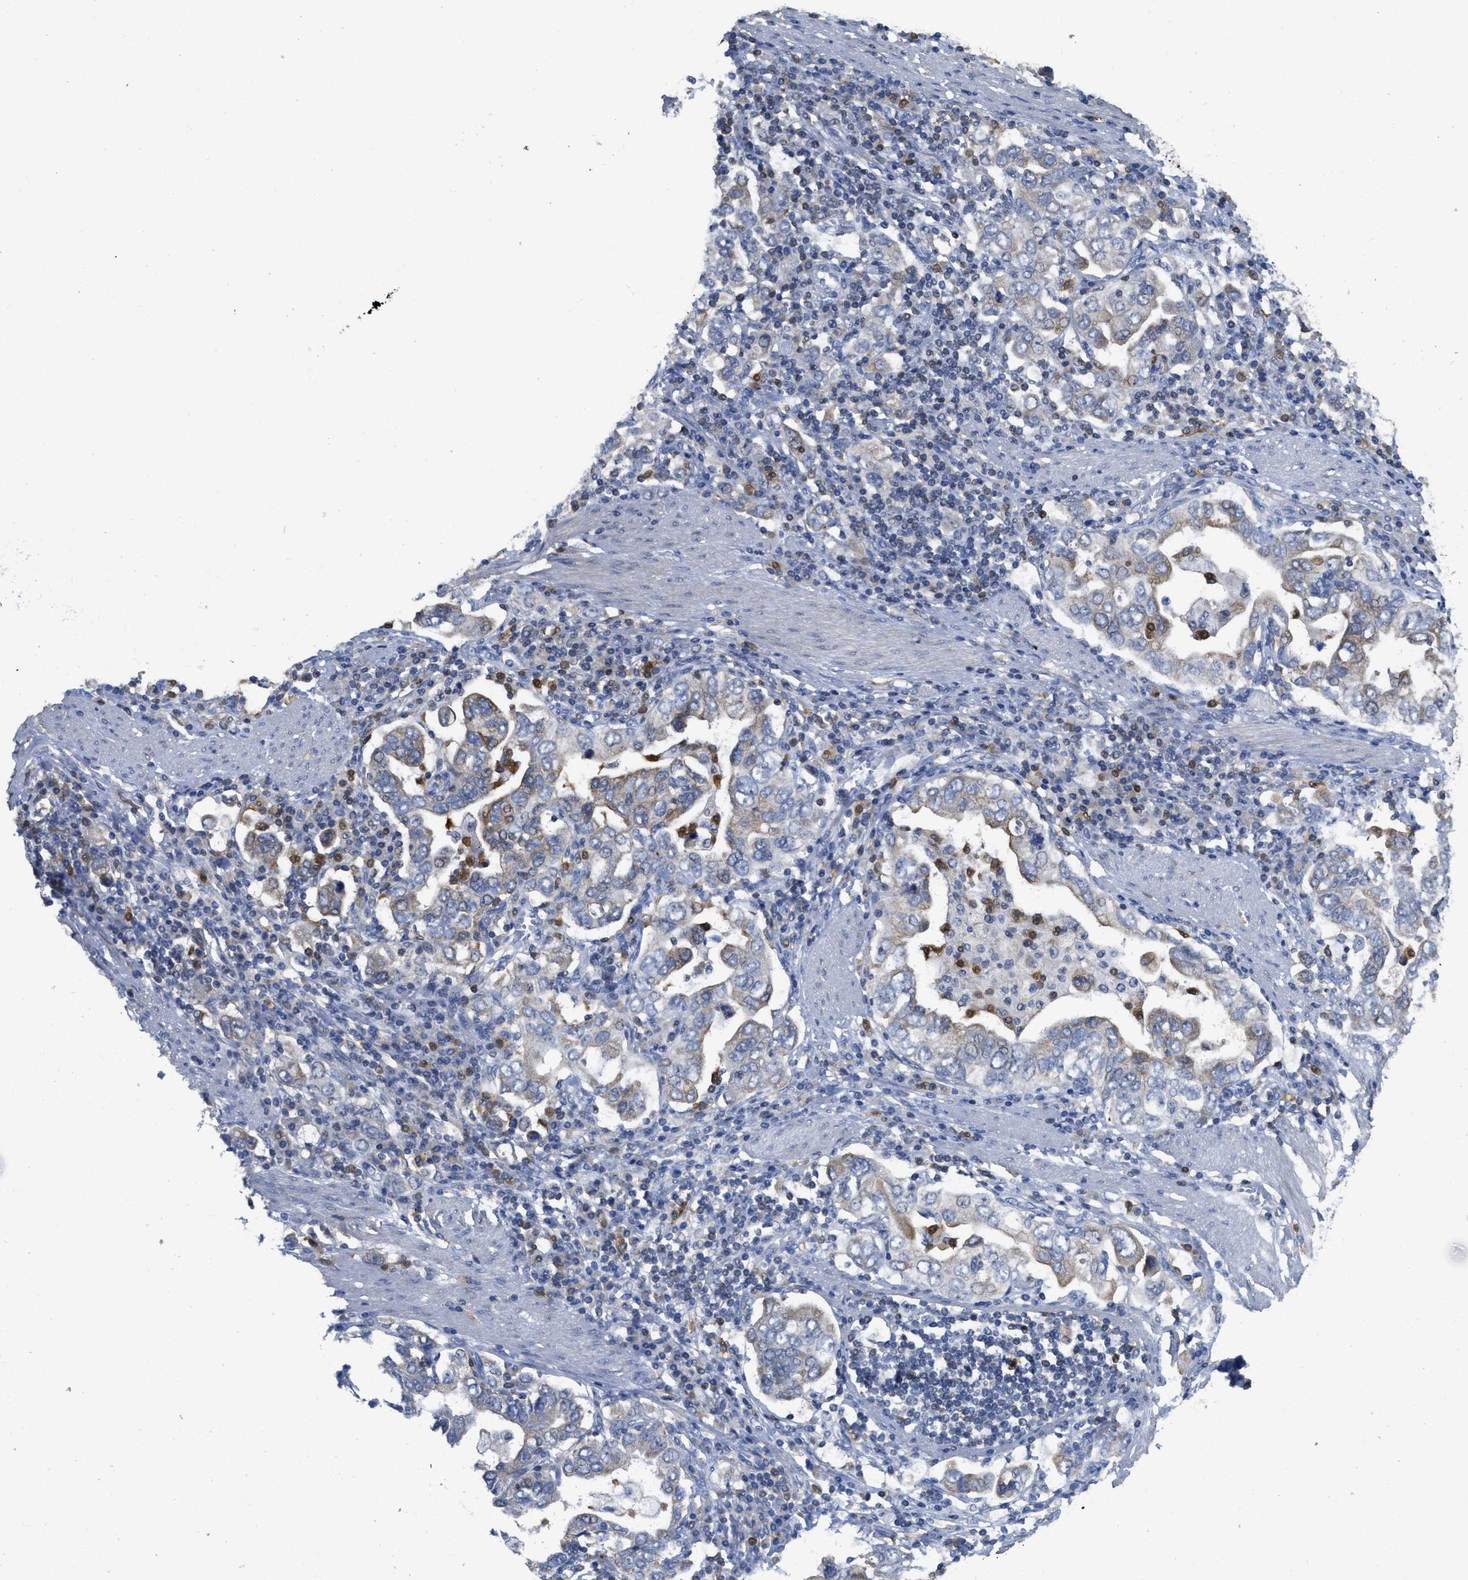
{"staining": {"intensity": "moderate", "quantity": "<25%", "location": "cytoplasmic/membranous"}, "tissue": "stomach cancer", "cell_type": "Tumor cells", "image_type": "cancer", "snomed": [{"axis": "morphology", "description": "Adenocarcinoma, NOS"}, {"axis": "topography", "description": "Stomach, upper"}], "caption": "Brown immunohistochemical staining in adenocarcinoma (stomach) displays moderate cytoplasmic/membranous positivity in approximately <25% of tumor cells.", "gene": "SFXN2", "patient": {"sex": "male", "age": 62}}